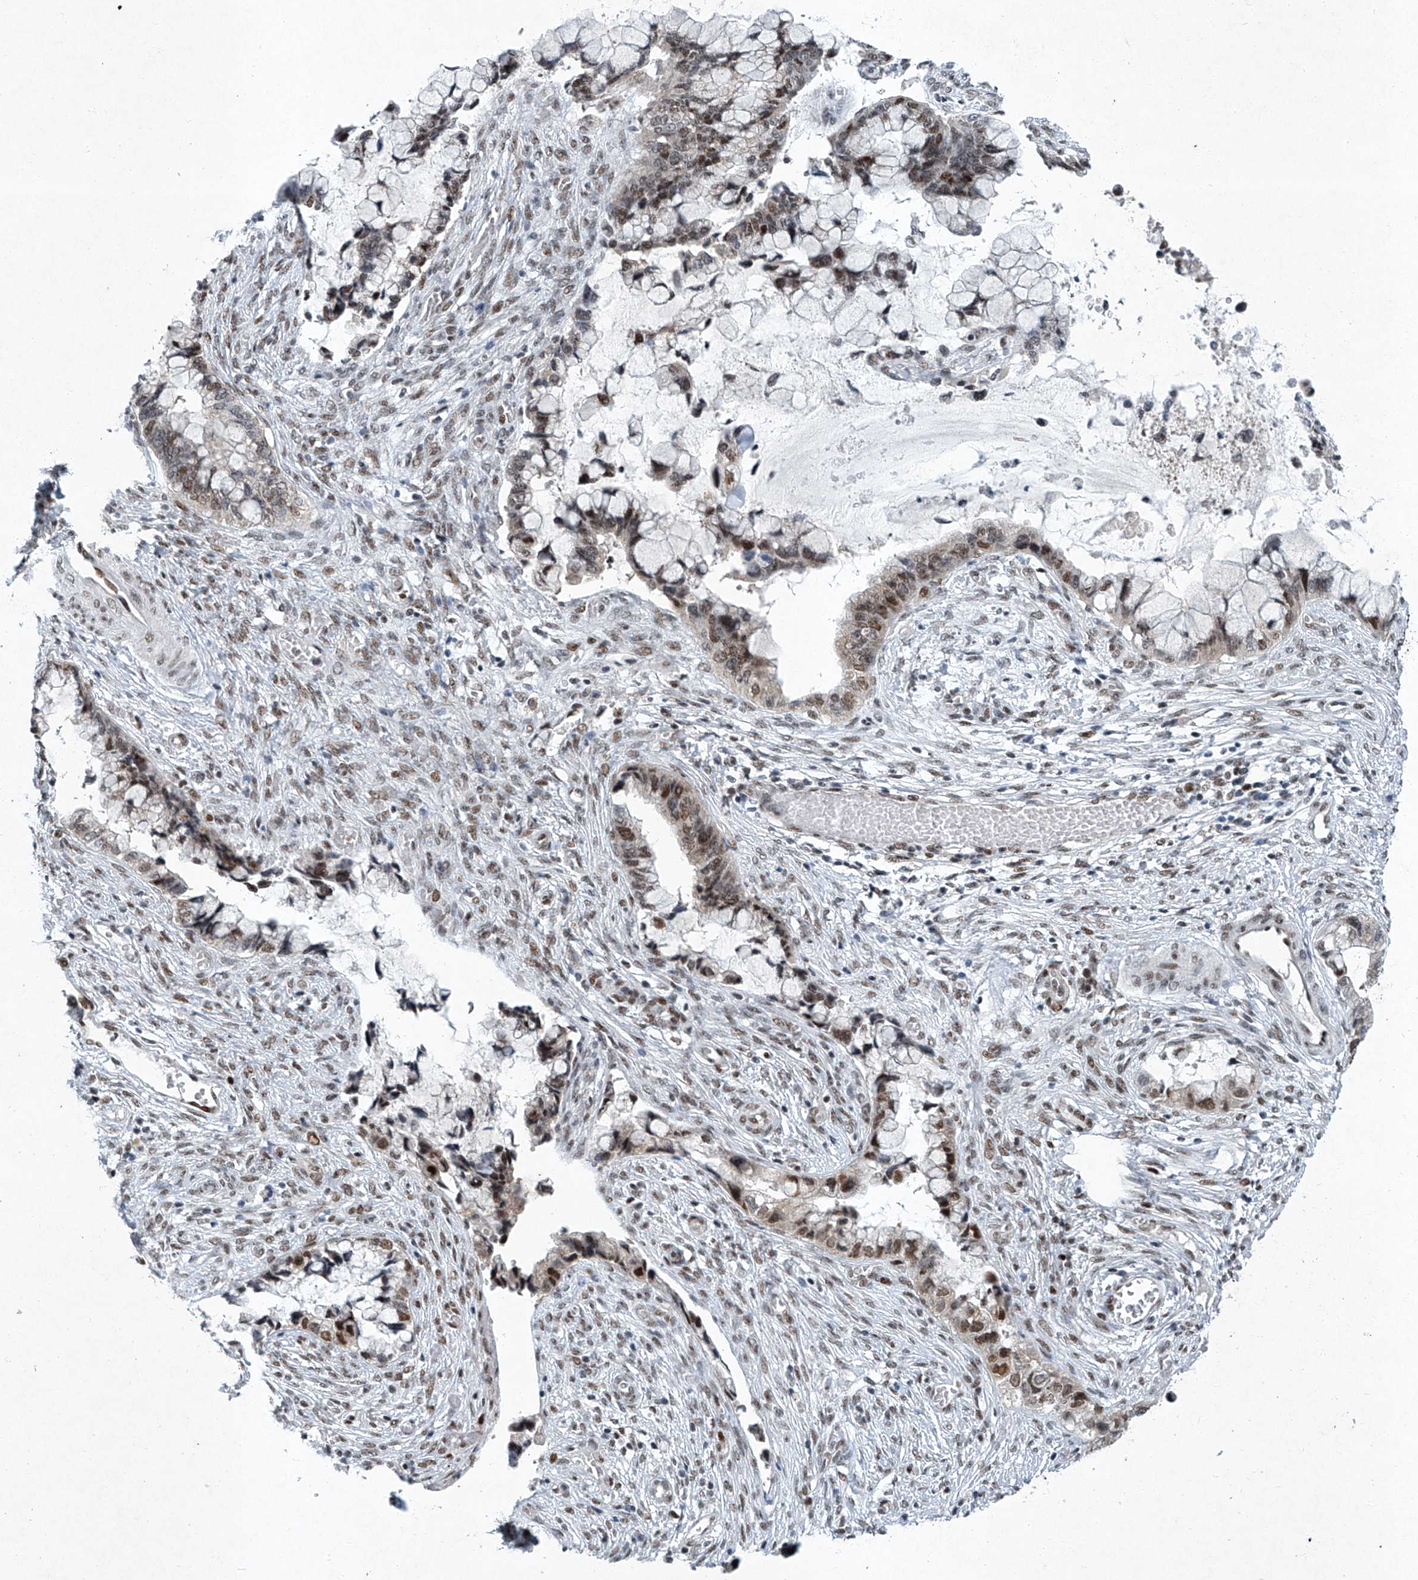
{"staining": {"intensity": "moderate", "quantity": "25%-75%", "location": "nuclear"}, "tissue": "cervical cancer", "cell_type": "Tumor cells", "image_type": "cancer", "snomed": [{"axis": "morphology", "description": "Adenocarcinoma, NOS"}, {"axis": "topography", "description": "Cervix"}], "caption": "A brown stain shows moderate nuclear staining of a protein in adenocarcinoma (cervical) tumor cells.", "gene": "TFDP1", "patient": {"sex": "female", "age": 44}}